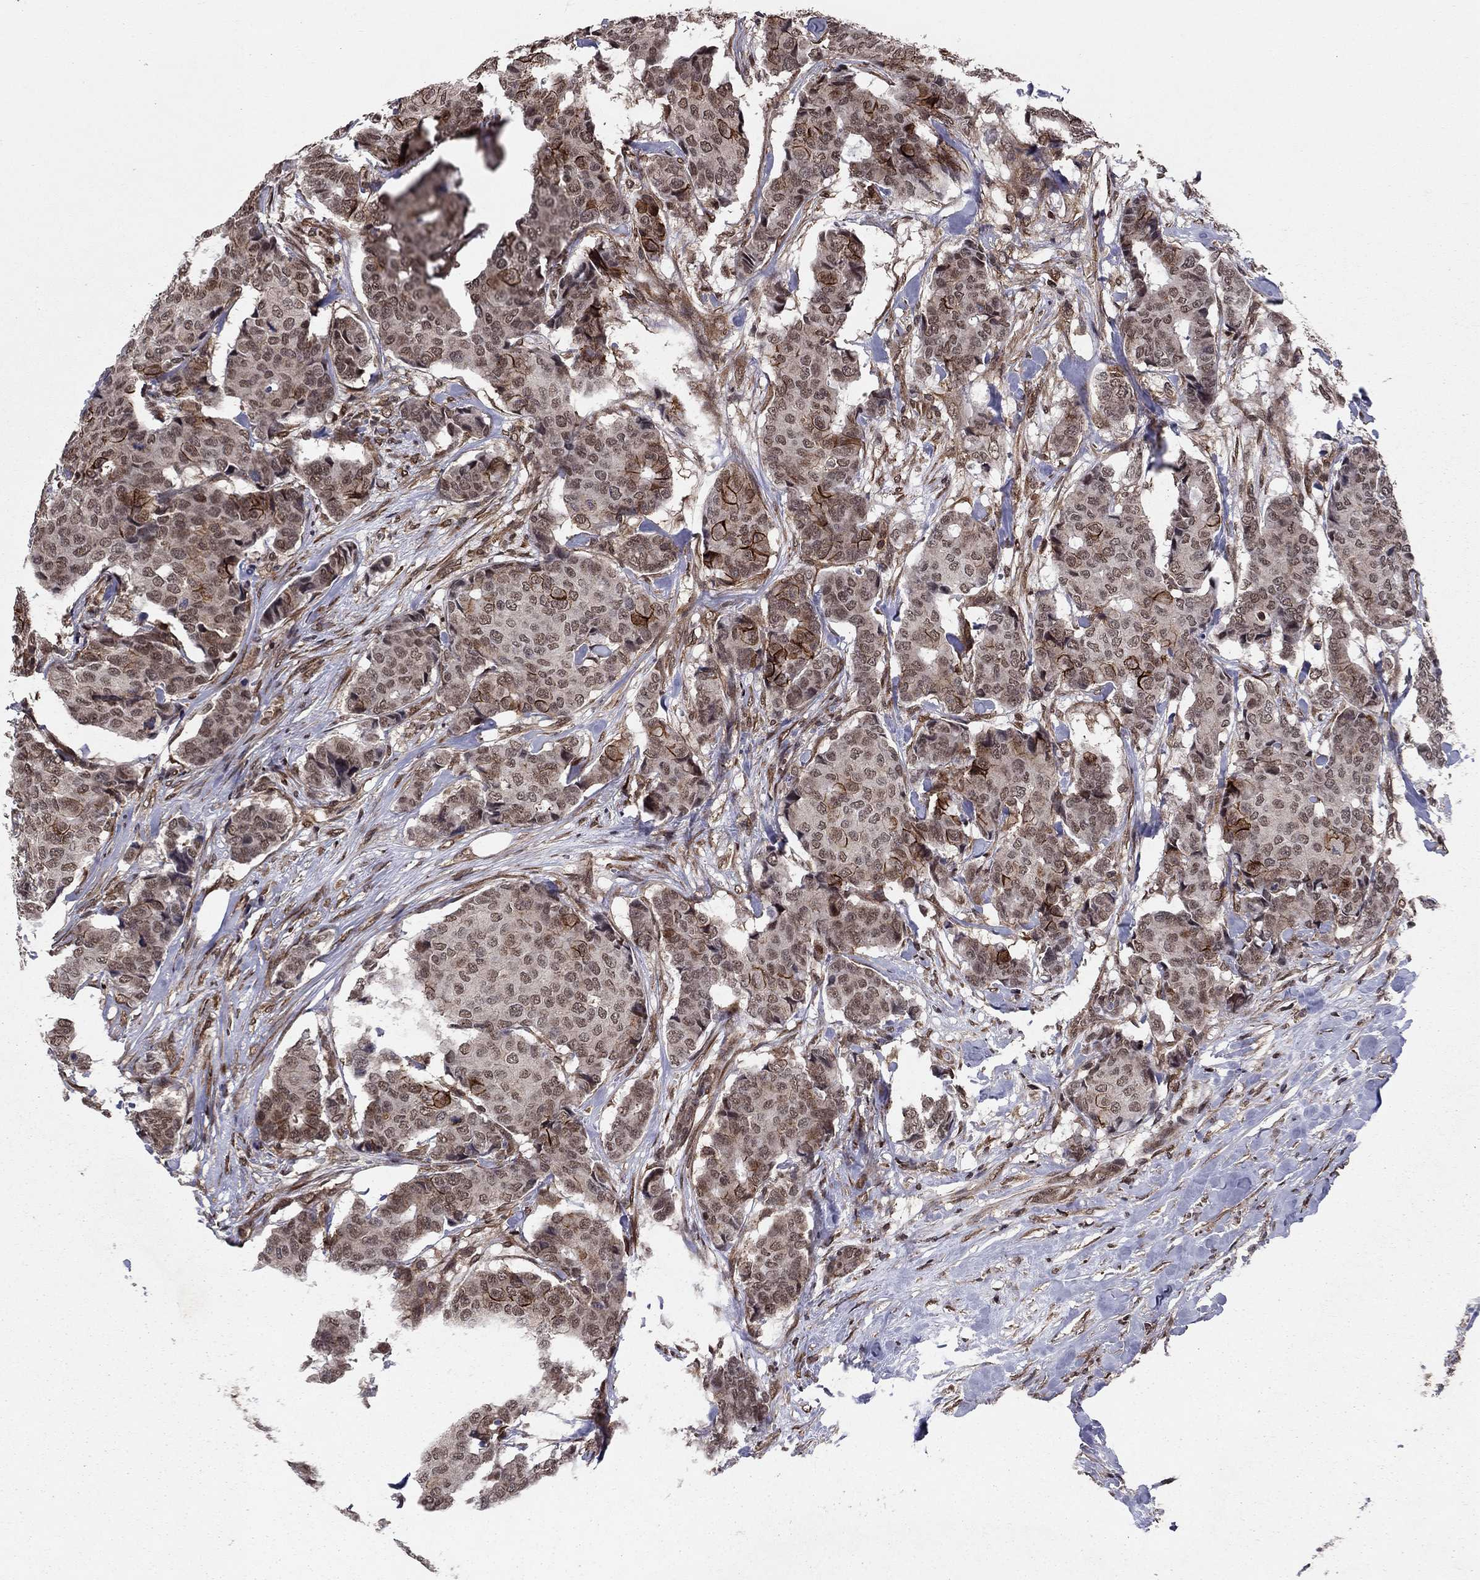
{"staining": {"intensity": "strong", "quantity": "<25%", "location": "cytoplasmic/membranous"}, "tissue": "breast cancer", "cell_type": "Tumor cells", "image_type": "cancer", "snomed": [{"axis": "morphology", "description": "Duct carcinoma"}, {"axis": "topography", "description": "Breast"}], "caption": "Breast cancer (invasive ductal carcinoma) was stained to show a protein in brown. There is medium levels of strong cytoplasmic/membranous staining in about <25% of tumor cells.", "gene": "SSX2IP", "patient": {"sex": "female", "age": 75}}